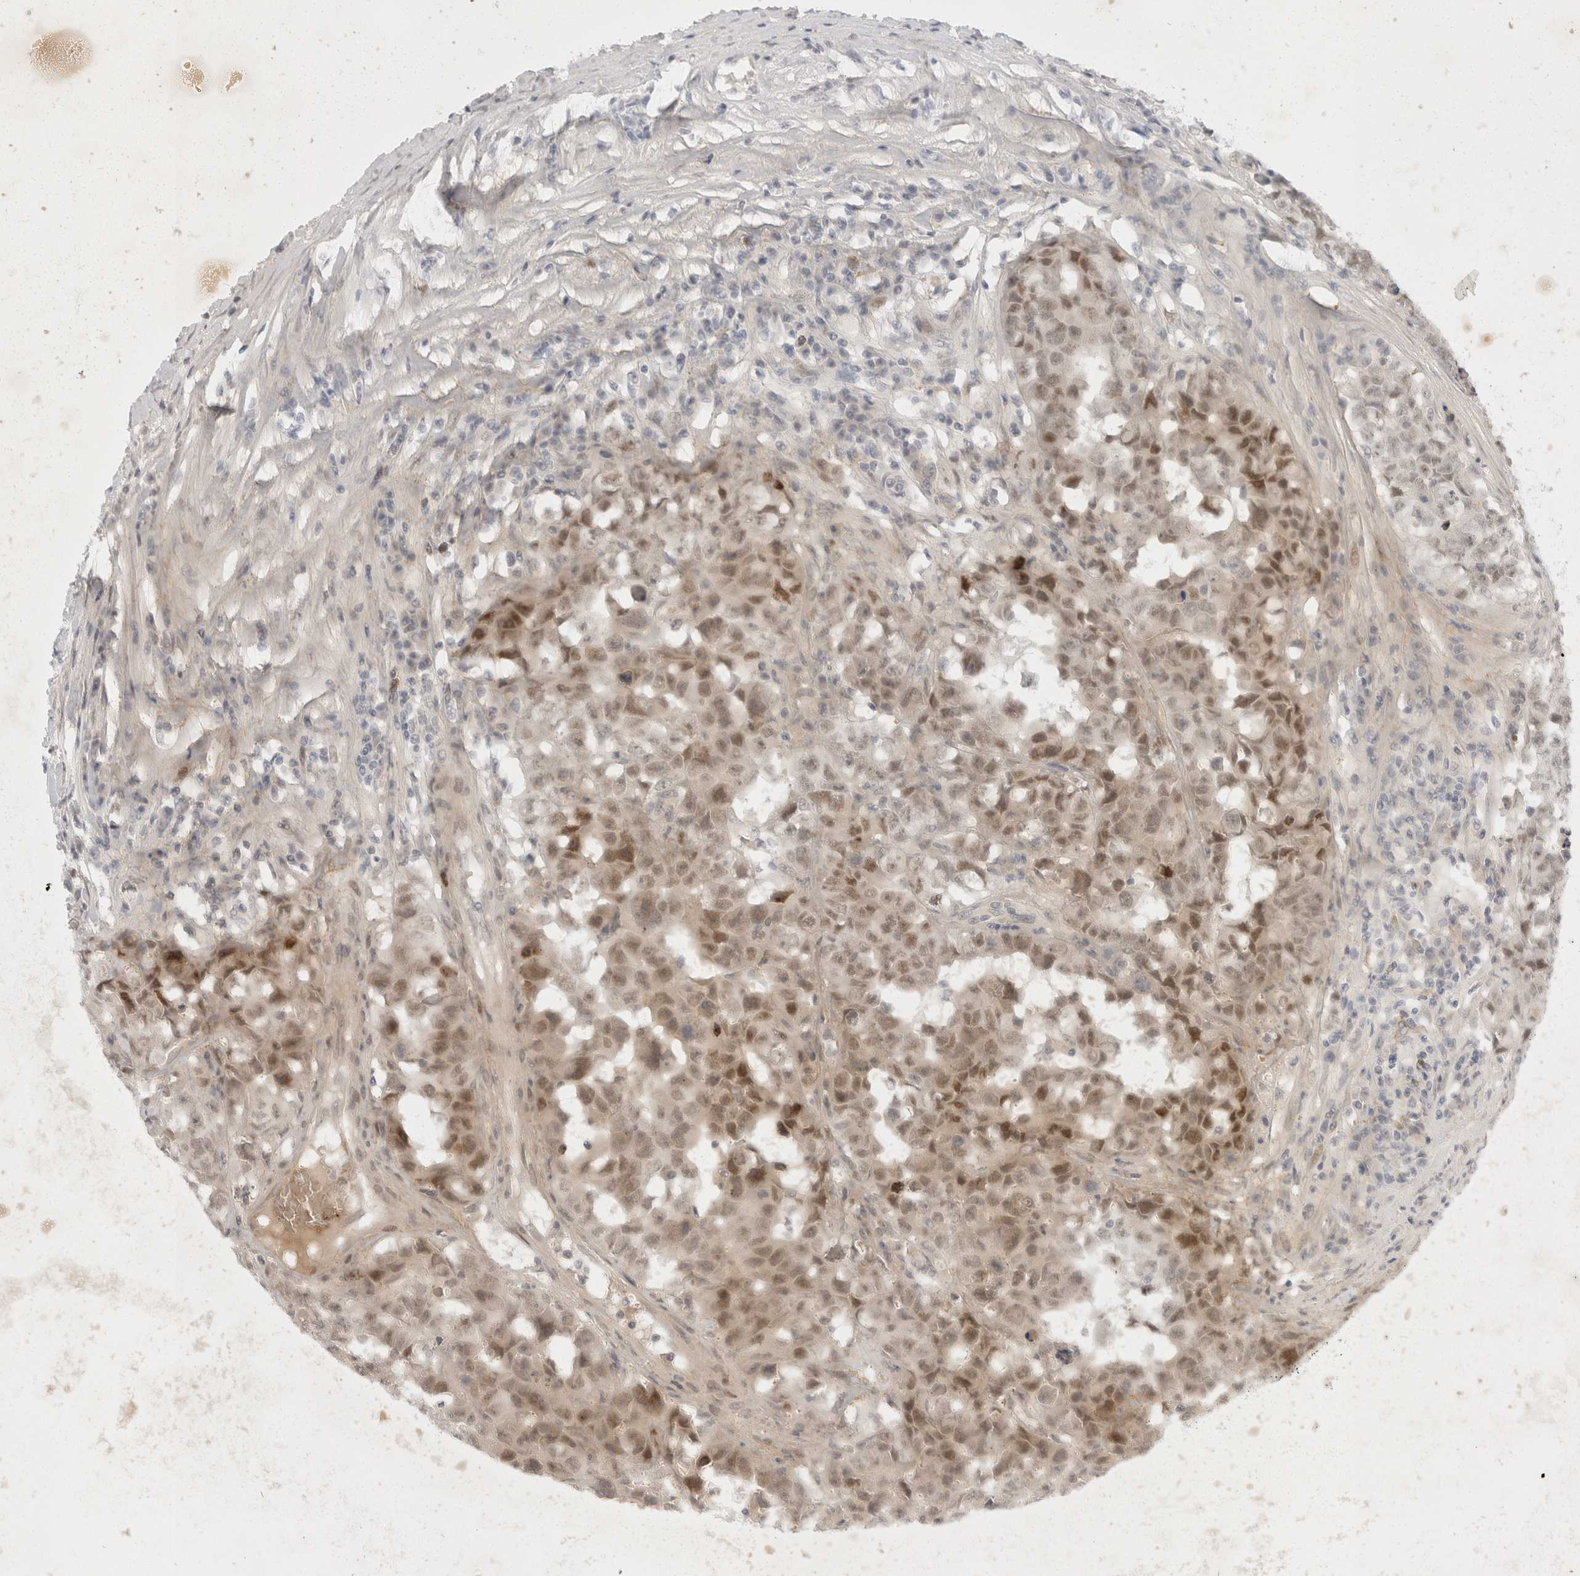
{"staining": {"intensity": "weak", "quantity": "25%-75%", "location": "cytoplasmic/membranous,nuclear"}, "tissue": "testis cancer", "cell_type": "Tumor cells", "image_type": "cancer", "snomed": [{"axis": "morphology", "description": "Carcinoma, Embryonal, NOS"}, {"axis": "topography", "description": "Testis"}], "caption": "A brown stain shows weak cytoplasmic/membranous and nuclear positivity of a protein in testis cancer tumor cells. (Stains: DAB (3,3'-diaminobenzidine) in brown, nuclei in blue, Microscopy: brightfield microscopy at high magnification).", "gene": "TOM1L2", "patient": {"sex": "male", "age": 25}}